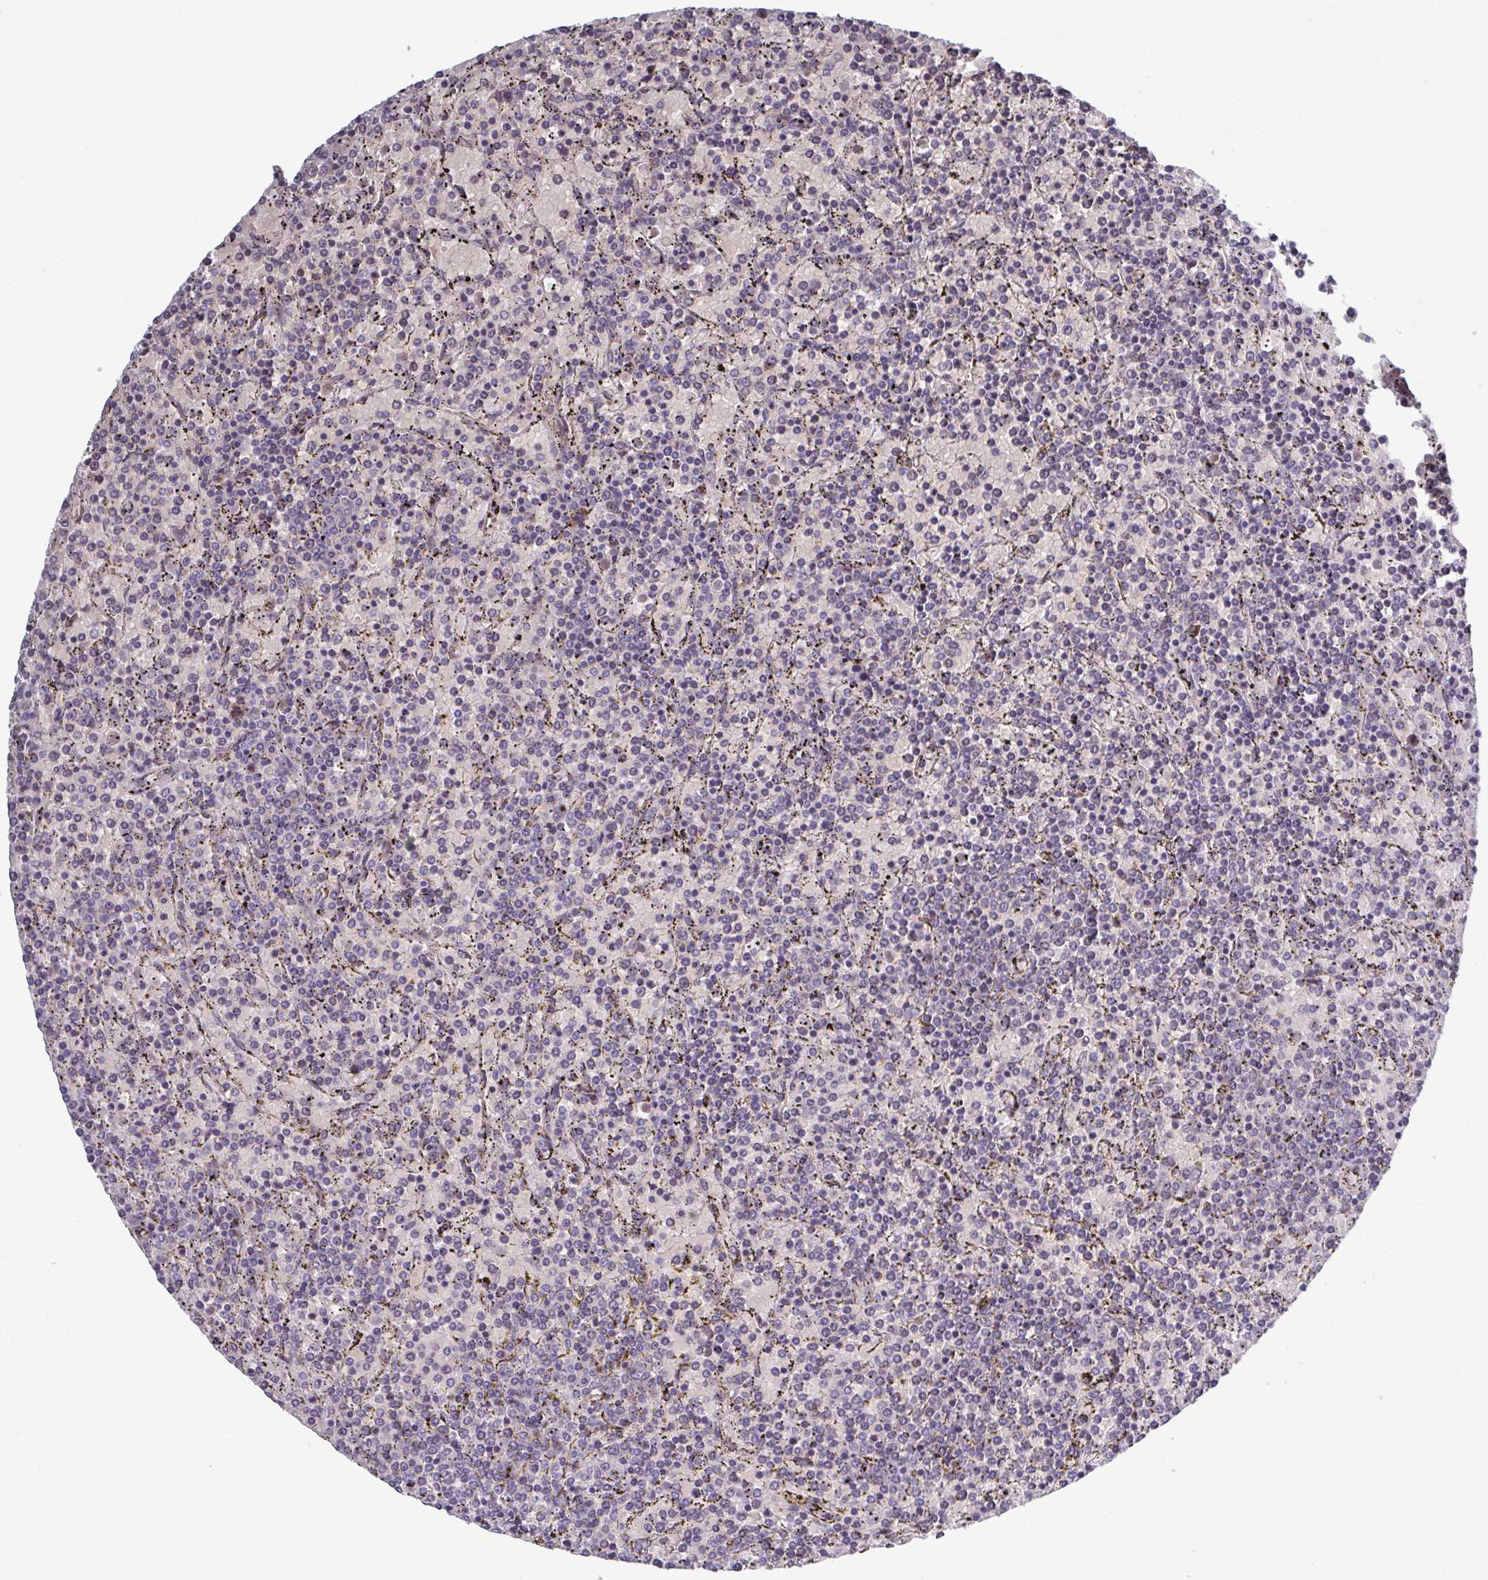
{"staining": {"intensity": "negative", "quantity": "none", "location": "none"}, "tissue": "lymphoma", "cell_type": "Tumor cells", "image_type": "cancer", "snomed": [{"axis": "morphology", "description": "Malignant lymphoma, non-Hodgkin's type, Low grade"}, {"axis": "topography", "description": "Spleen"}], "caption": "Low-grade malignant lymphoma, non-Hodgkin's type was stained to show a protein in brown. There is no significant expression in tumor cells.", "gene": "GLDC", "patient": {"sex": "female", "age": 77}}